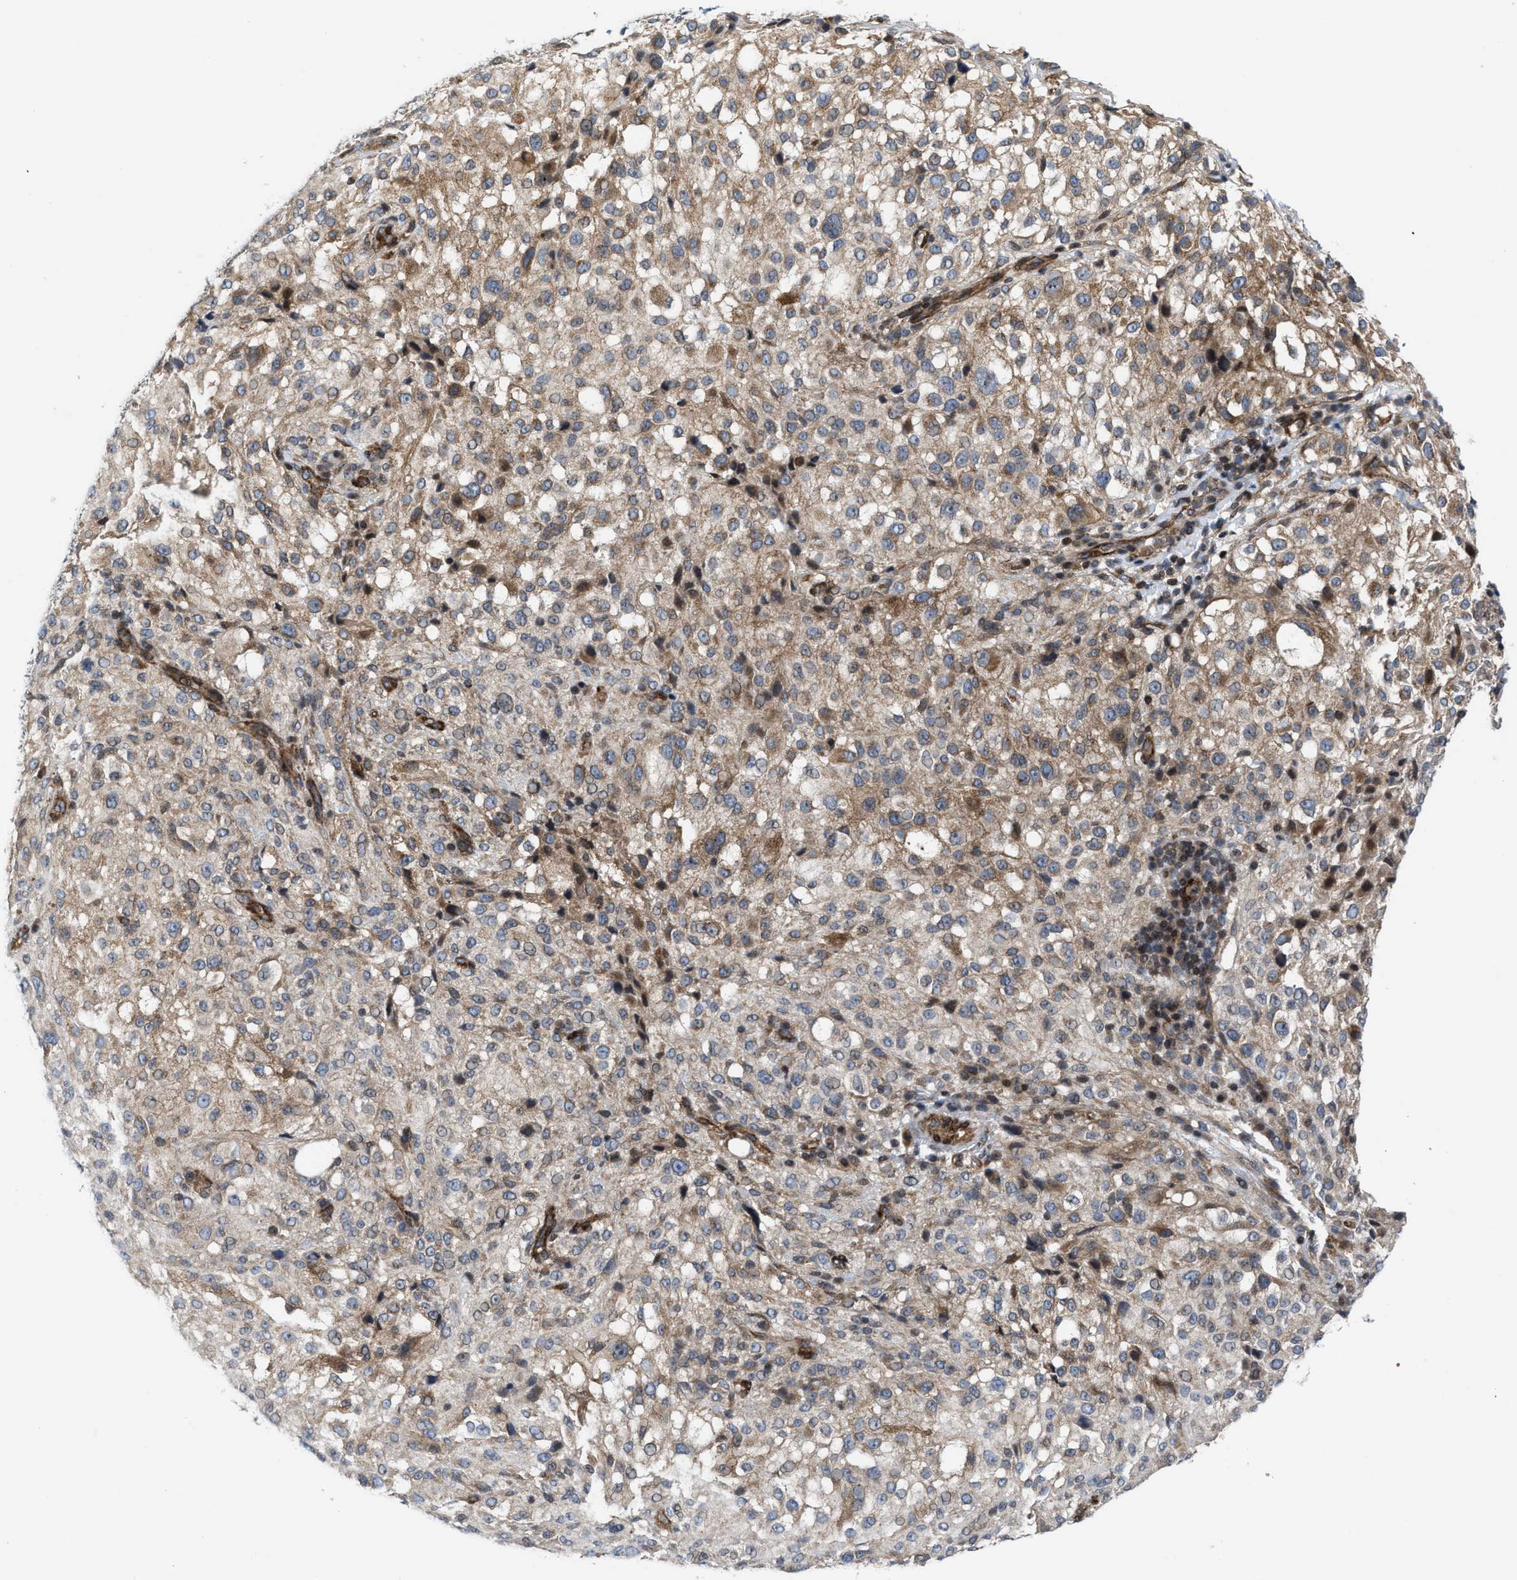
{"staining": {"intensity": "weak", "quantity": ">75%", "location": "cytoplasmic/membranous"}, "tissue": "melanoma", "cell_type": "Tumor cells", "image_type": "cancer", "snomed": [{"axis": "morphology", "description": "Necrosis, NOS"}, {"axis": "morphology", "description": "Malignant melanoma, NOS"}, {"axis": "topography", "description": "Skin"}], "caption": "Weak cytoplasmic/membranous expression for a protein is seen in approximately >75% of tumor cells of malignant melanoma using immunohistochemistry.", "gene": "TGFB1I1", "patient": {"sex": "female", "age": 87}}